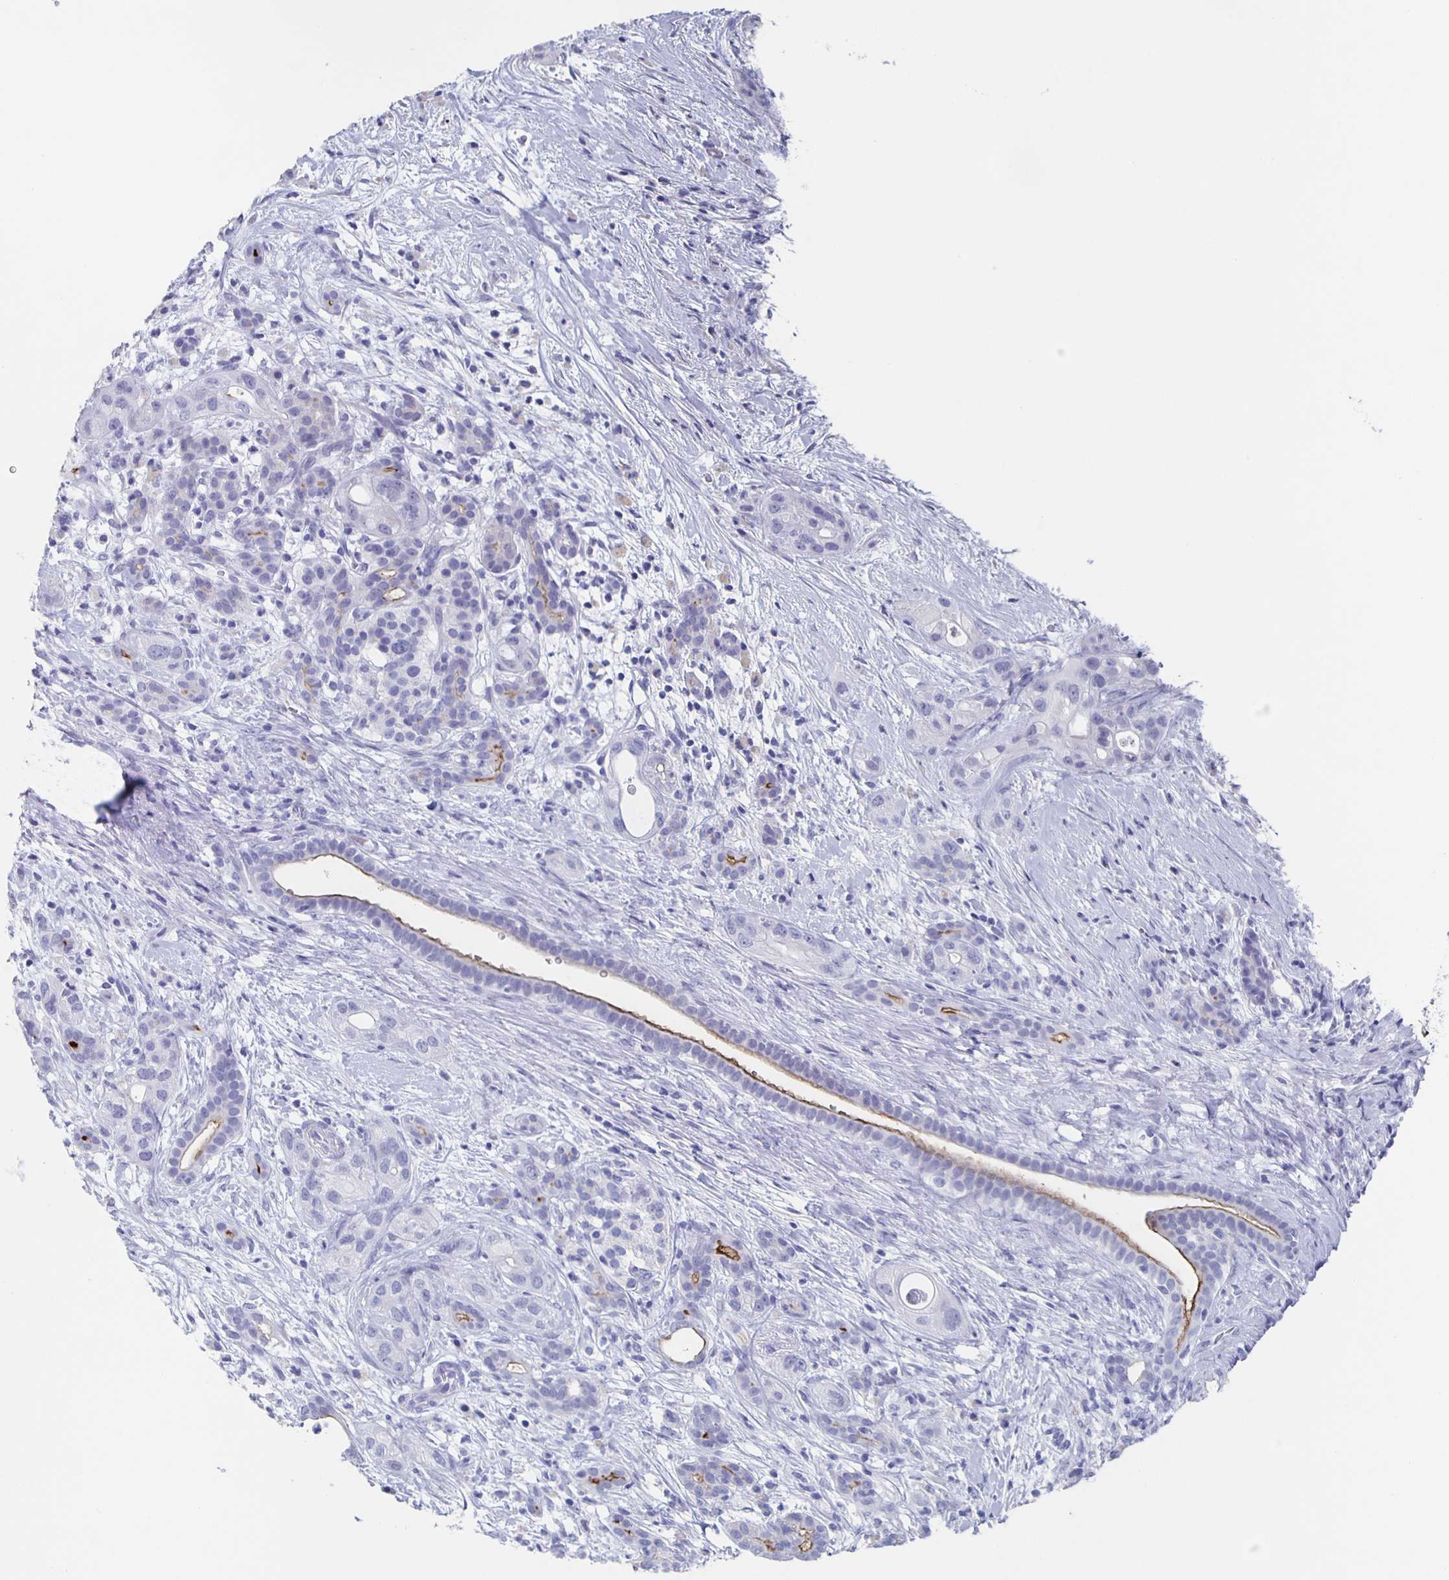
{"staining": {"intensity": "negative", "quantity": "none", "location": "none"}, "tissue": "pancreatic cancer", "cell_type": "Tumor cells", "image_type": "cancer", "snomed": [{"axis": "morphology", "description": "Adenocarcinoma, NOS"}, {"axis": "topography", "description": "Pancreas"}], "caption": "DAB (3,3'-diaminobenzidine) immunohistochemical staining of pancreatic adenocarcinoma shows no significant positivity in tumor cells.", "gene": "SLC34A2", "patient": {"sex": "male", "age": 44}}